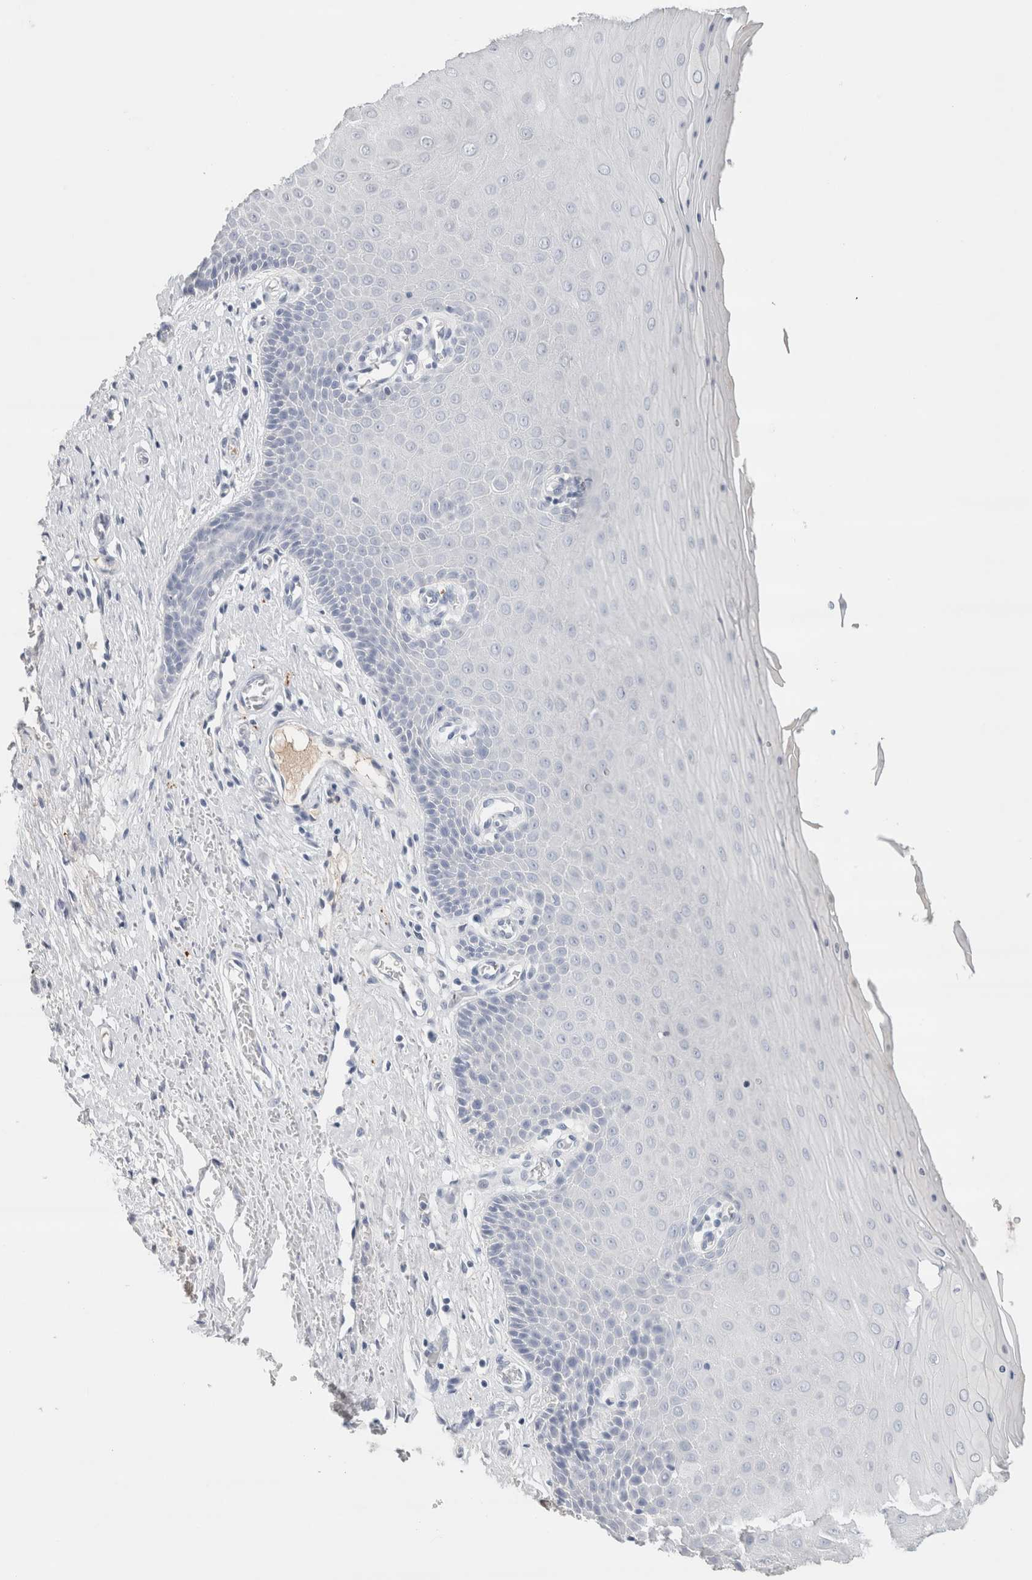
{"staining": {"intensity": "moderate", "quantity": "<25%", "location": "cytoplasmic/membranous"}, "tissue": "cervix", "cell_type": "Glandular cells", "image_type": "normal", "snomed": [{"axis": "morphology", "description": "Normal tissue, NOS"}, {"axis": "topography", "description": "Cervix"}], "caption": "Protein analysis of normal cervix shows moderate cytoplasmic/membranous positivity in about <25% of glandular cells. The staining was performed using DAB to visualize the protein expression in brown, while the nuclei were stained in blue with hematoxylin (Magnification: 20x).", "gene": "IL6", "patient": {"sex": "female", "age": 55}}